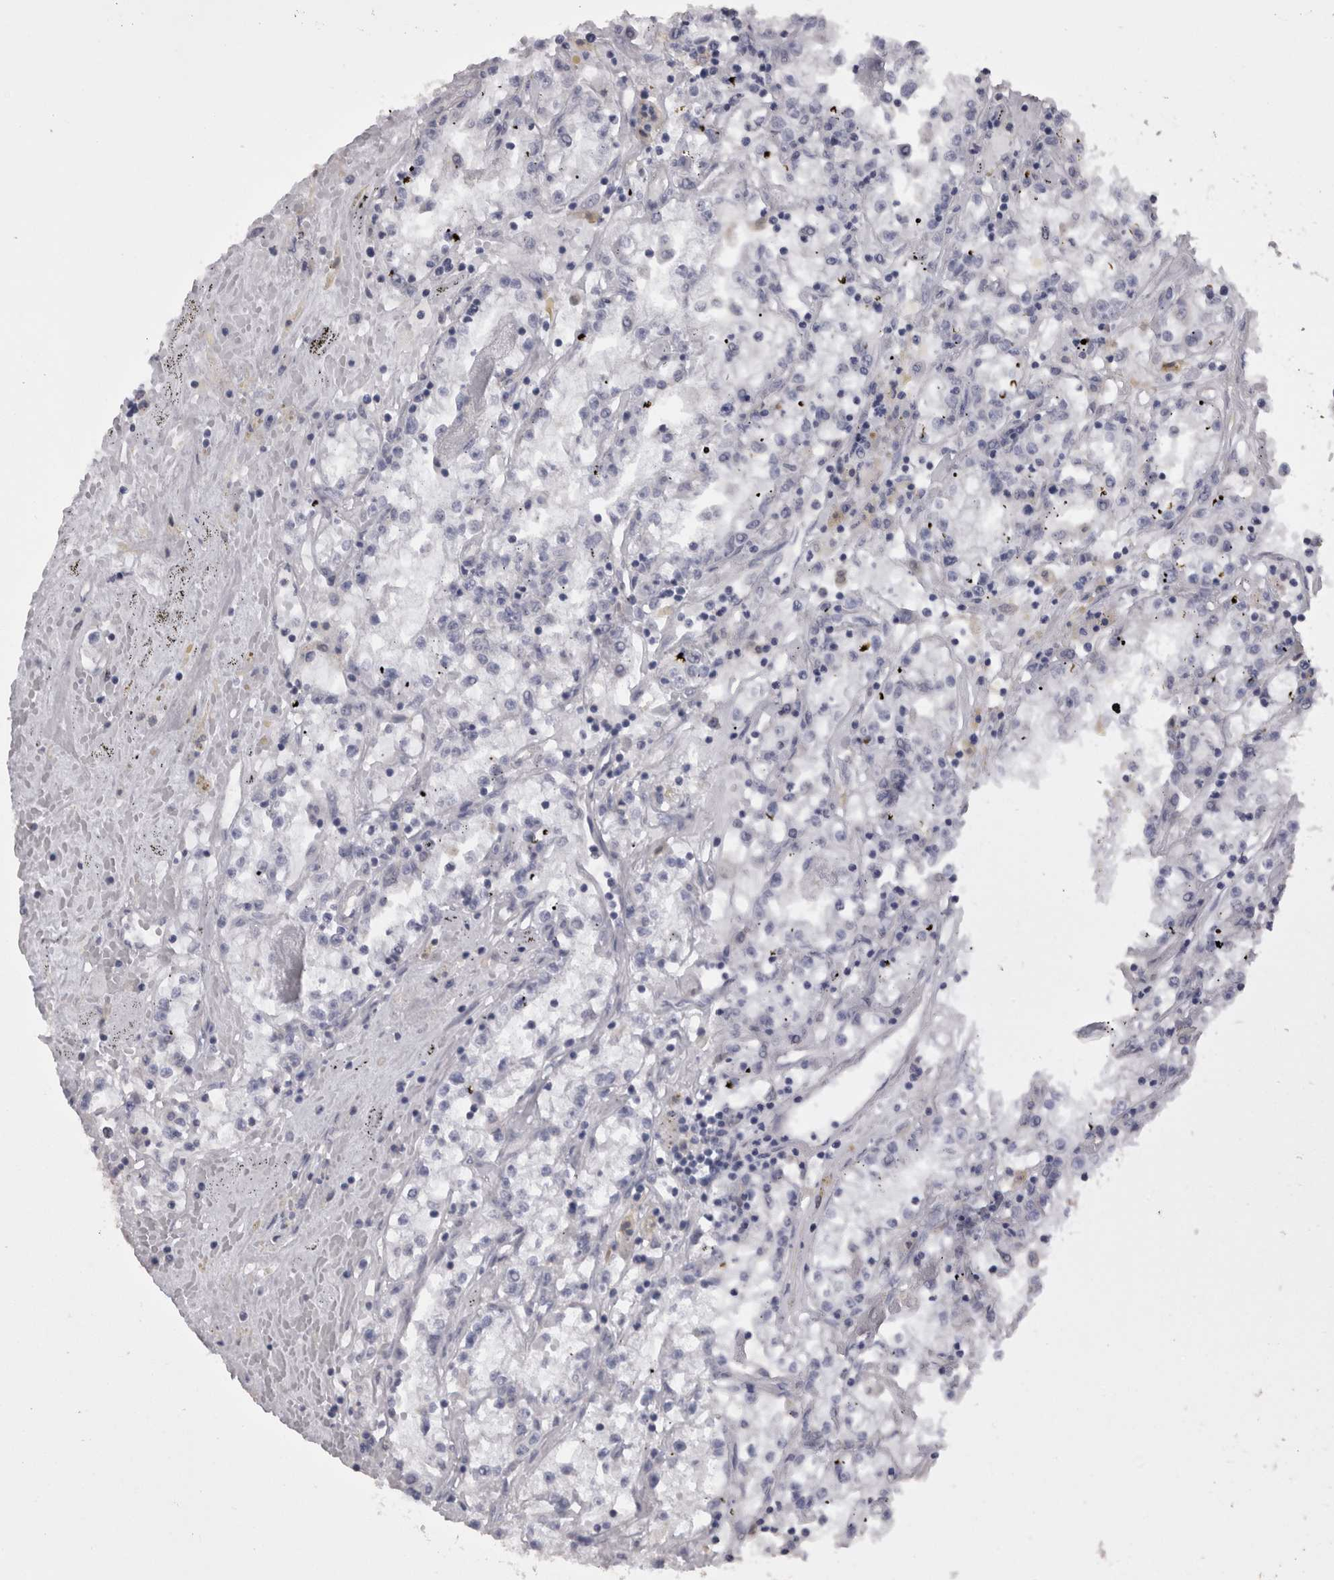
{"staining": {"intensity": "negative", "quantity": "none", "location": "none"}, "tissue": "renal cancer", "cell_type": "Tumor cells", "image_type": "cancer", "snomed": [{"axis": "morphology", "description": "Adenocarcinoma, NOS"}, {"axis": "topography", "description": "Kidney"}], "caption": "Immunohistochemistry histopathology image of human renal cancer stained for a protein (brown), which demonstrates no staining in tumor cells.", "gene": "CAMK2D", "patient": {"sex": "male", "age": 56}}